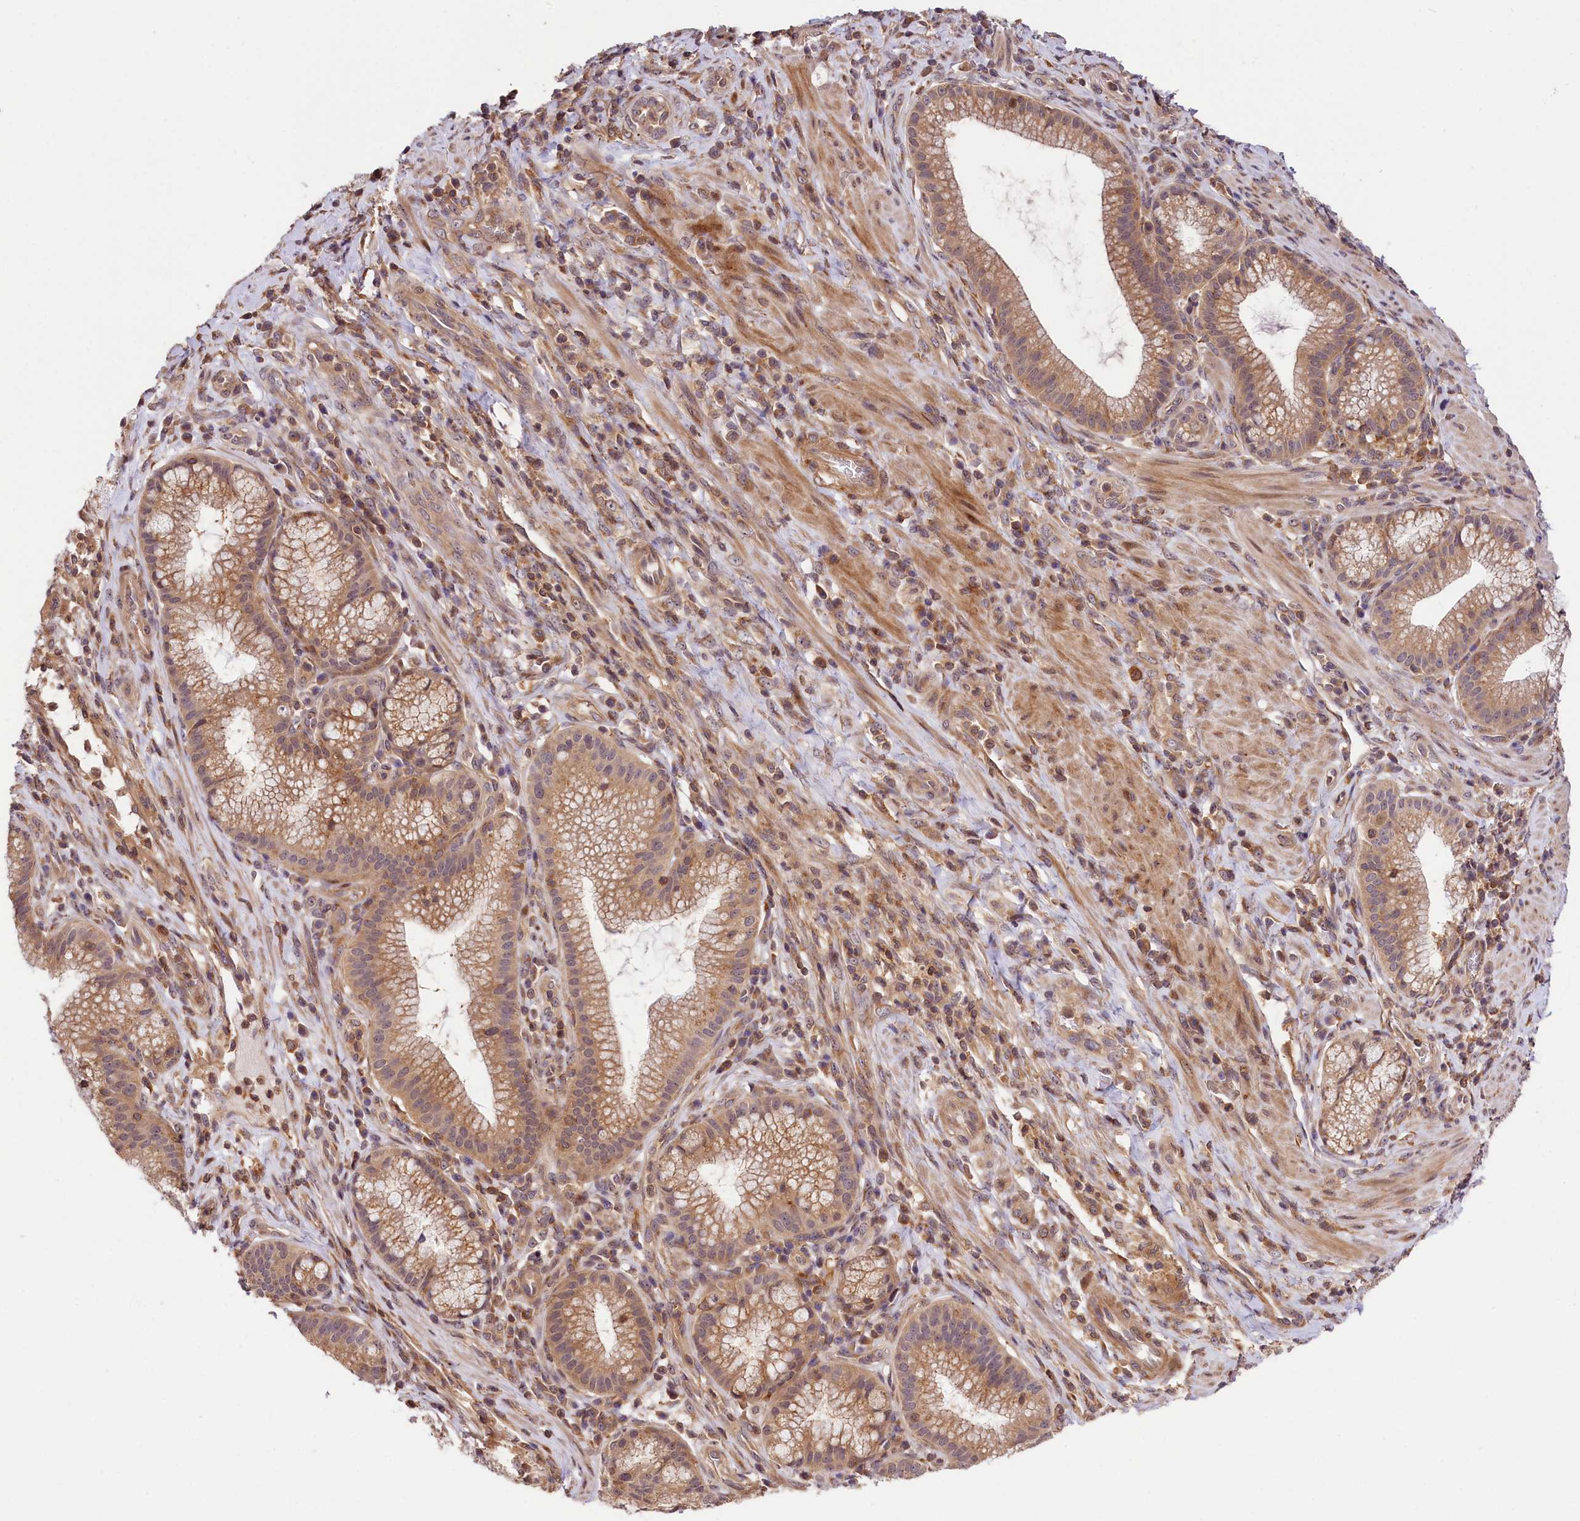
{"staining": {"intensity": "weak", "quantity": ">75%", "location": "cytoplasmic/membranous"}, "tissue": "pancreatic cancer", "cell_type": "Tumor cells", "image_type": "cancer", "snomed": [{"axis": "morphology", "description": "Adenocarcinoma, NOS"}, {"axis": "topography", "description": "Pancreas"}], "caption": "Pancreatic adenocarcinoma was stained to show a protein in brown. There is low levels of weak cytoplasmic/membranous expression in about >75% of tumor cells. Immunohistochemistry (ihc) stains the protein in brown and the nuclei are stained blue.", "gene": "CHORDC1", "patient": {"sex": "male", "age": 72}}